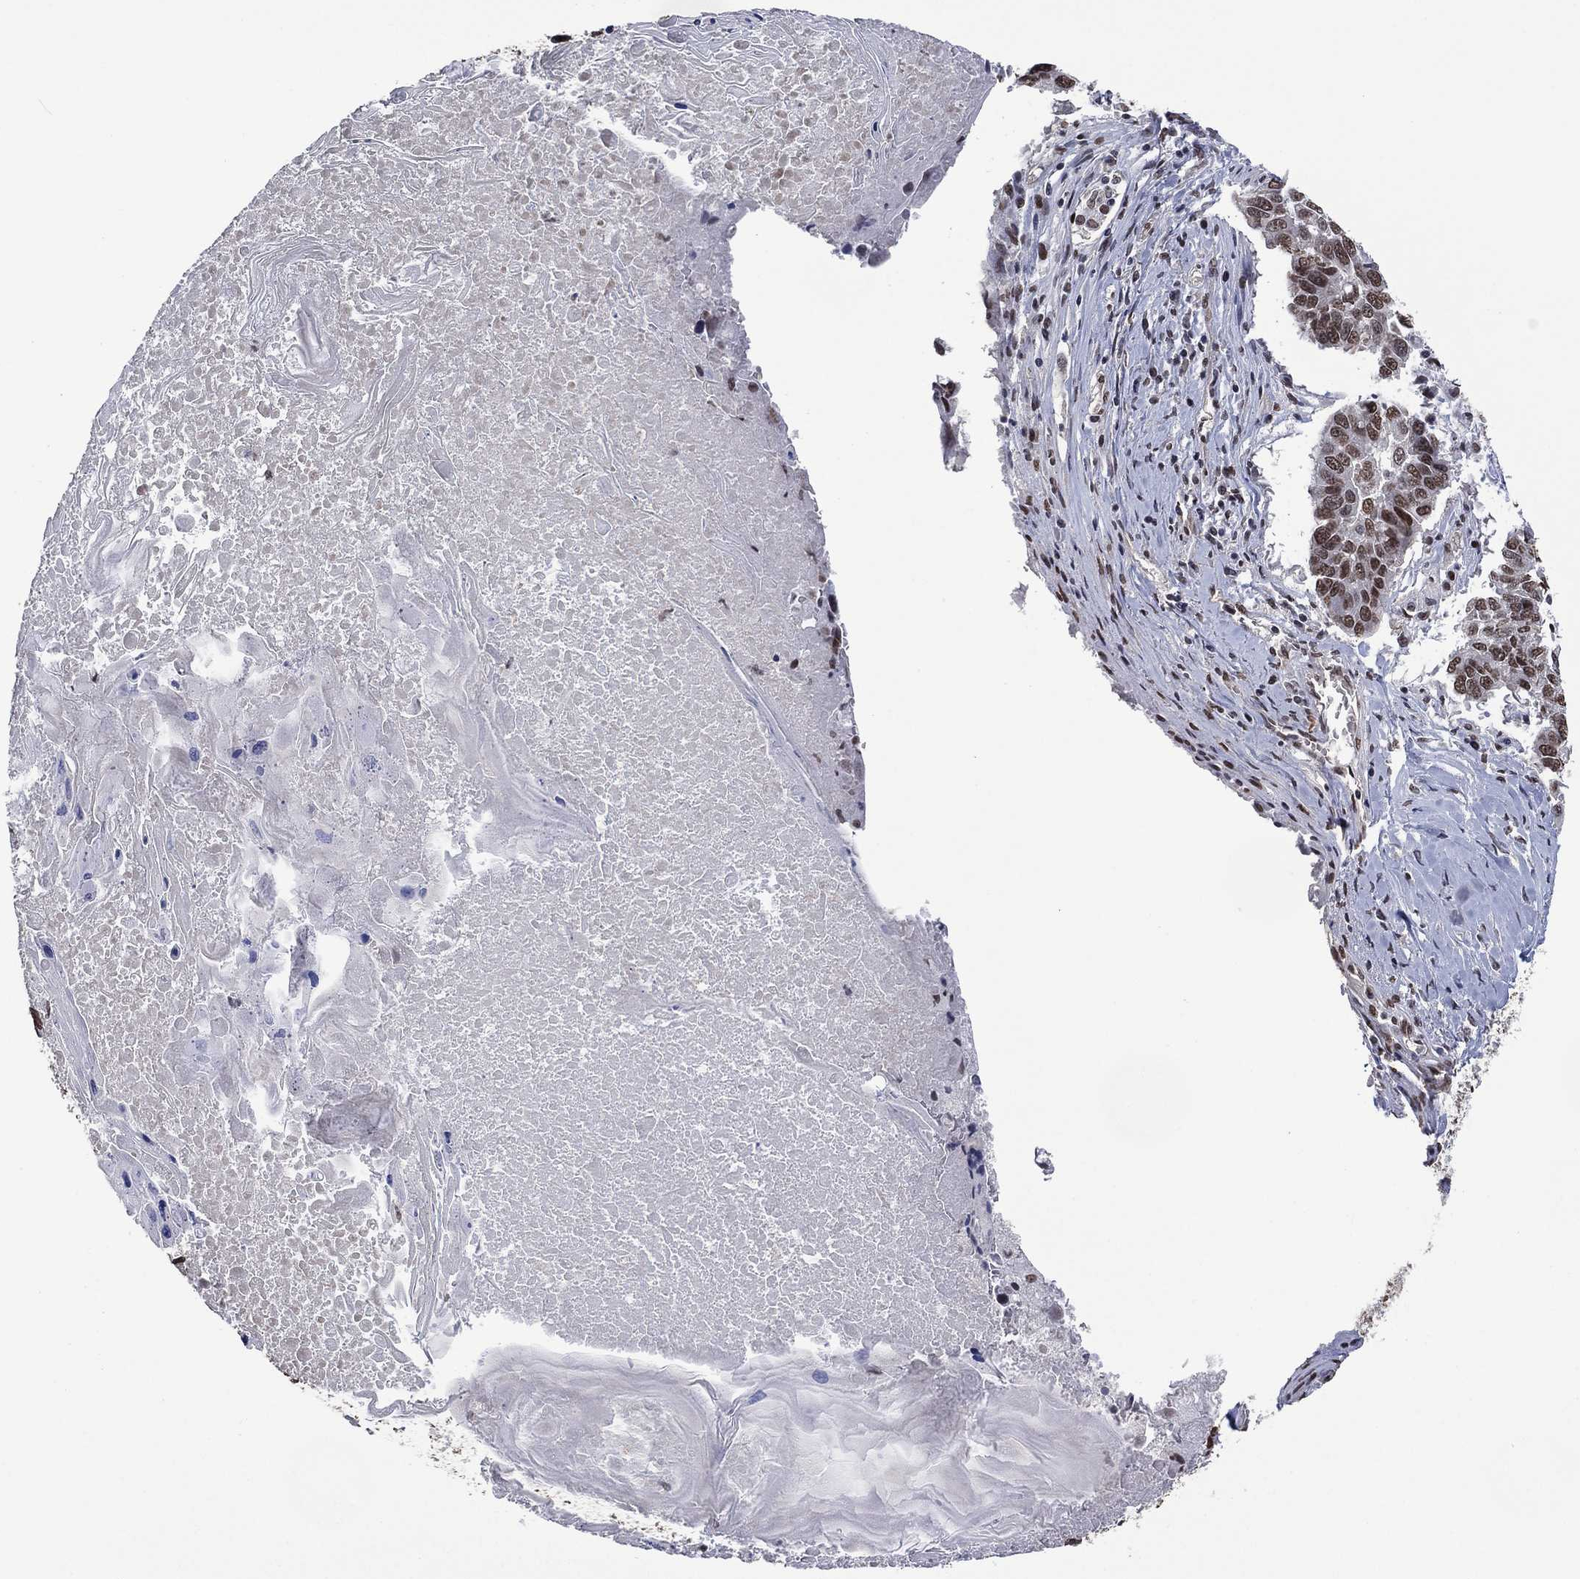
{"staining": {"intensity": "moderate", "quantity": "25%-75%", "location": "nuclear"}, "tissue": "lung cancer", "cell_type": "Tumor cells", "image_type": "cancer", "snomed": [{"axis": "morphology", "description": "Squamous cell carcinoma, NOS"}, {"axis": "topography", "description": "Lung"}], "caption": "Protein analysis of lung squamous cell carcinoma tissue shows moderate nuclear positivity in approximately 25%-75% of tumor cells. The protein is stained brown, and the nuclei are stained in blue (DAB (3,3'-diaminobenzidine) IHC with brightfield microscopy, high magnification).", "gene": "EHMT1", "patient": {"sex": "male", "age": 73}}